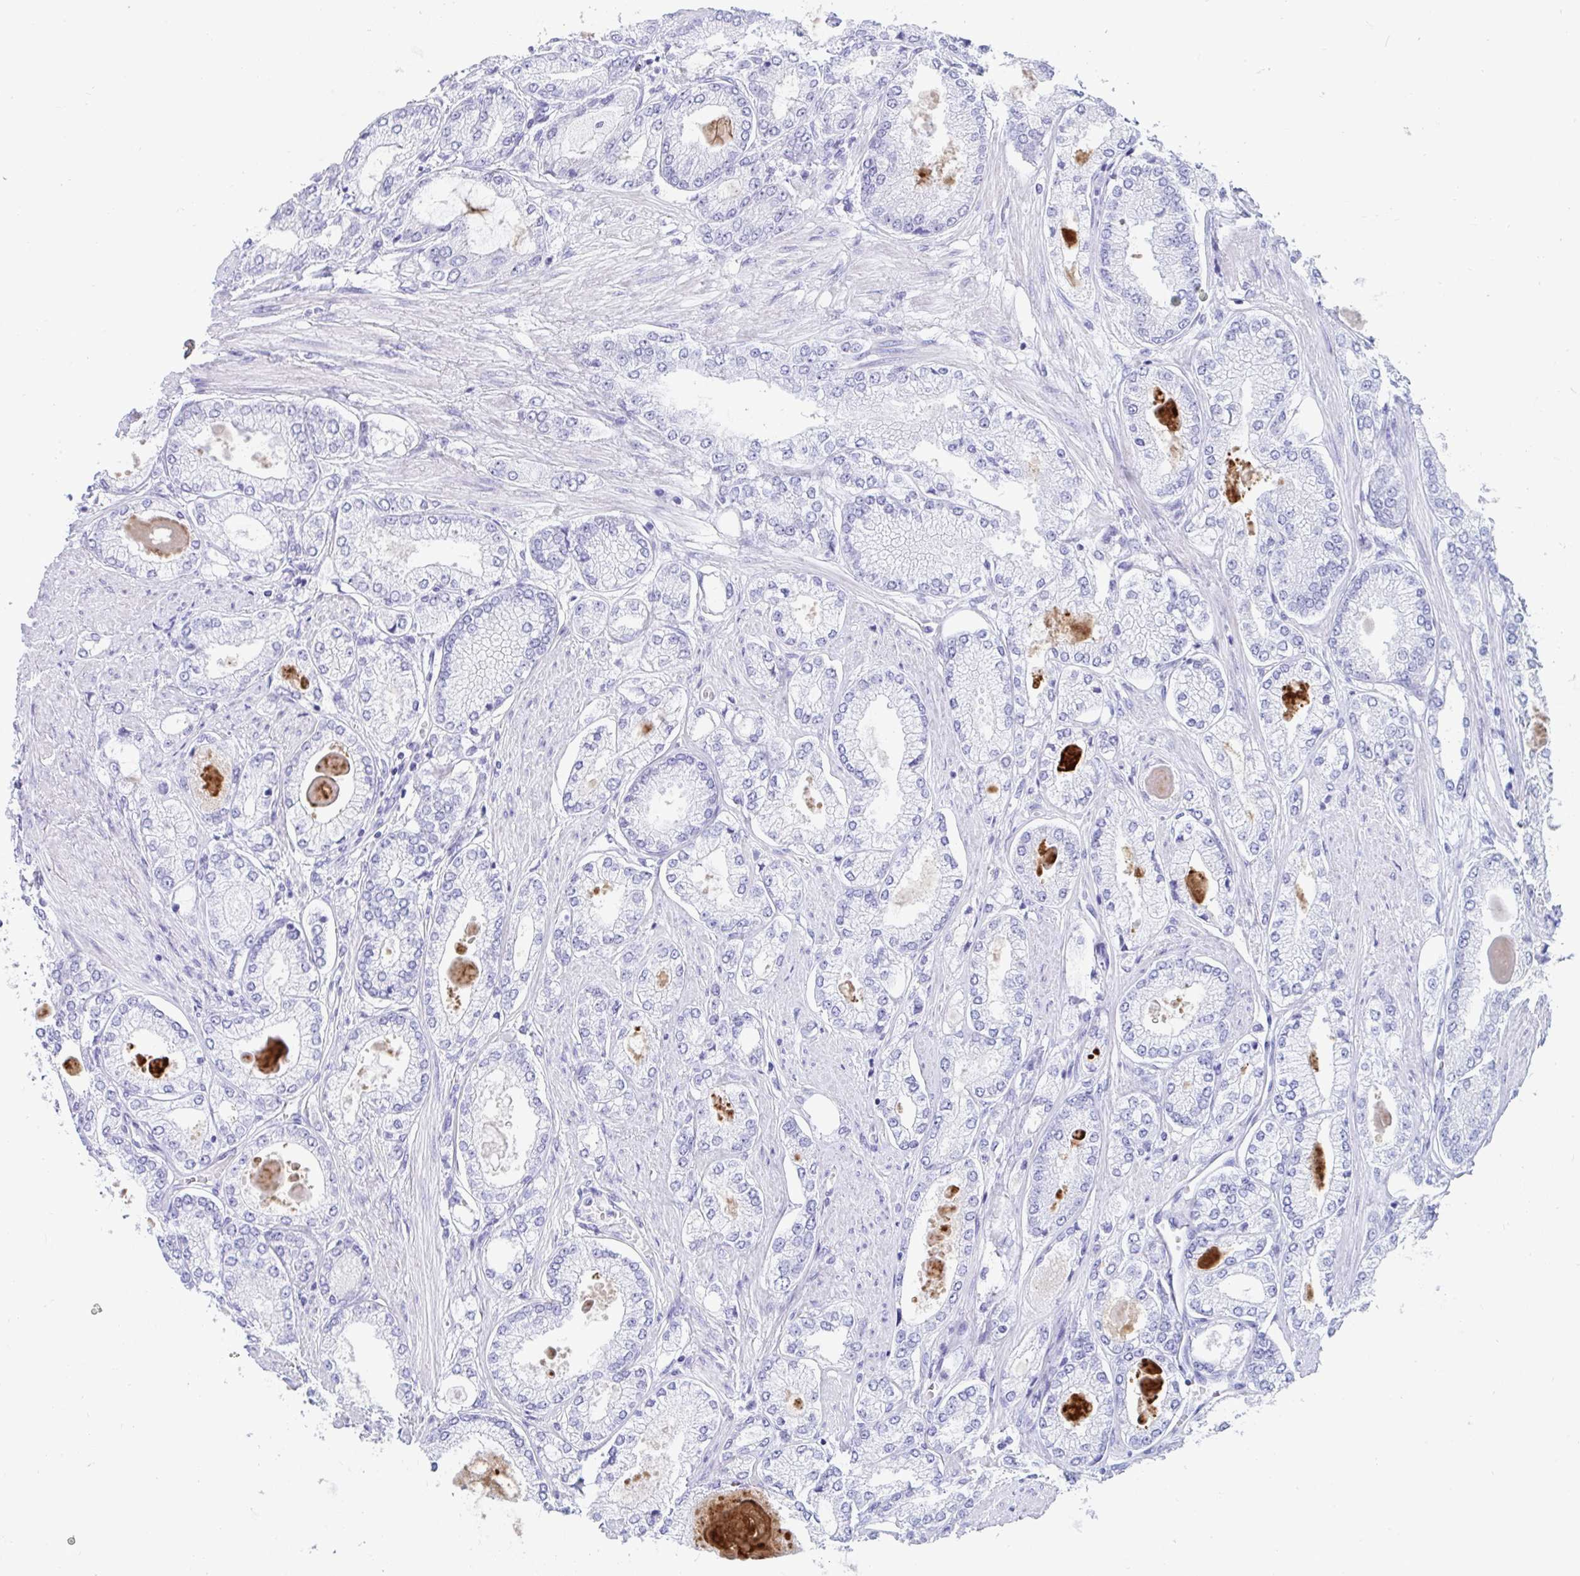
{"staining": {"intensity": "negative", "quantity": "none", "location": "none"}, "tissue": "prostate cancer", "cell_type": "Tumor cells", "image_type": "cancer", "snomed": [{"axis": "morphology", "description": "Adenocarcinoma, High grade"}, {"axis": "topography", "description": "Prostate"}], "caption": "Human prostate high-grade adenocarcinoma stained for a protein using immunohistochemistry (IHC) exhibits no positivity in tumor cells.", "gene": "GKN2", "patient": {"sex": "male", "age": 68}}